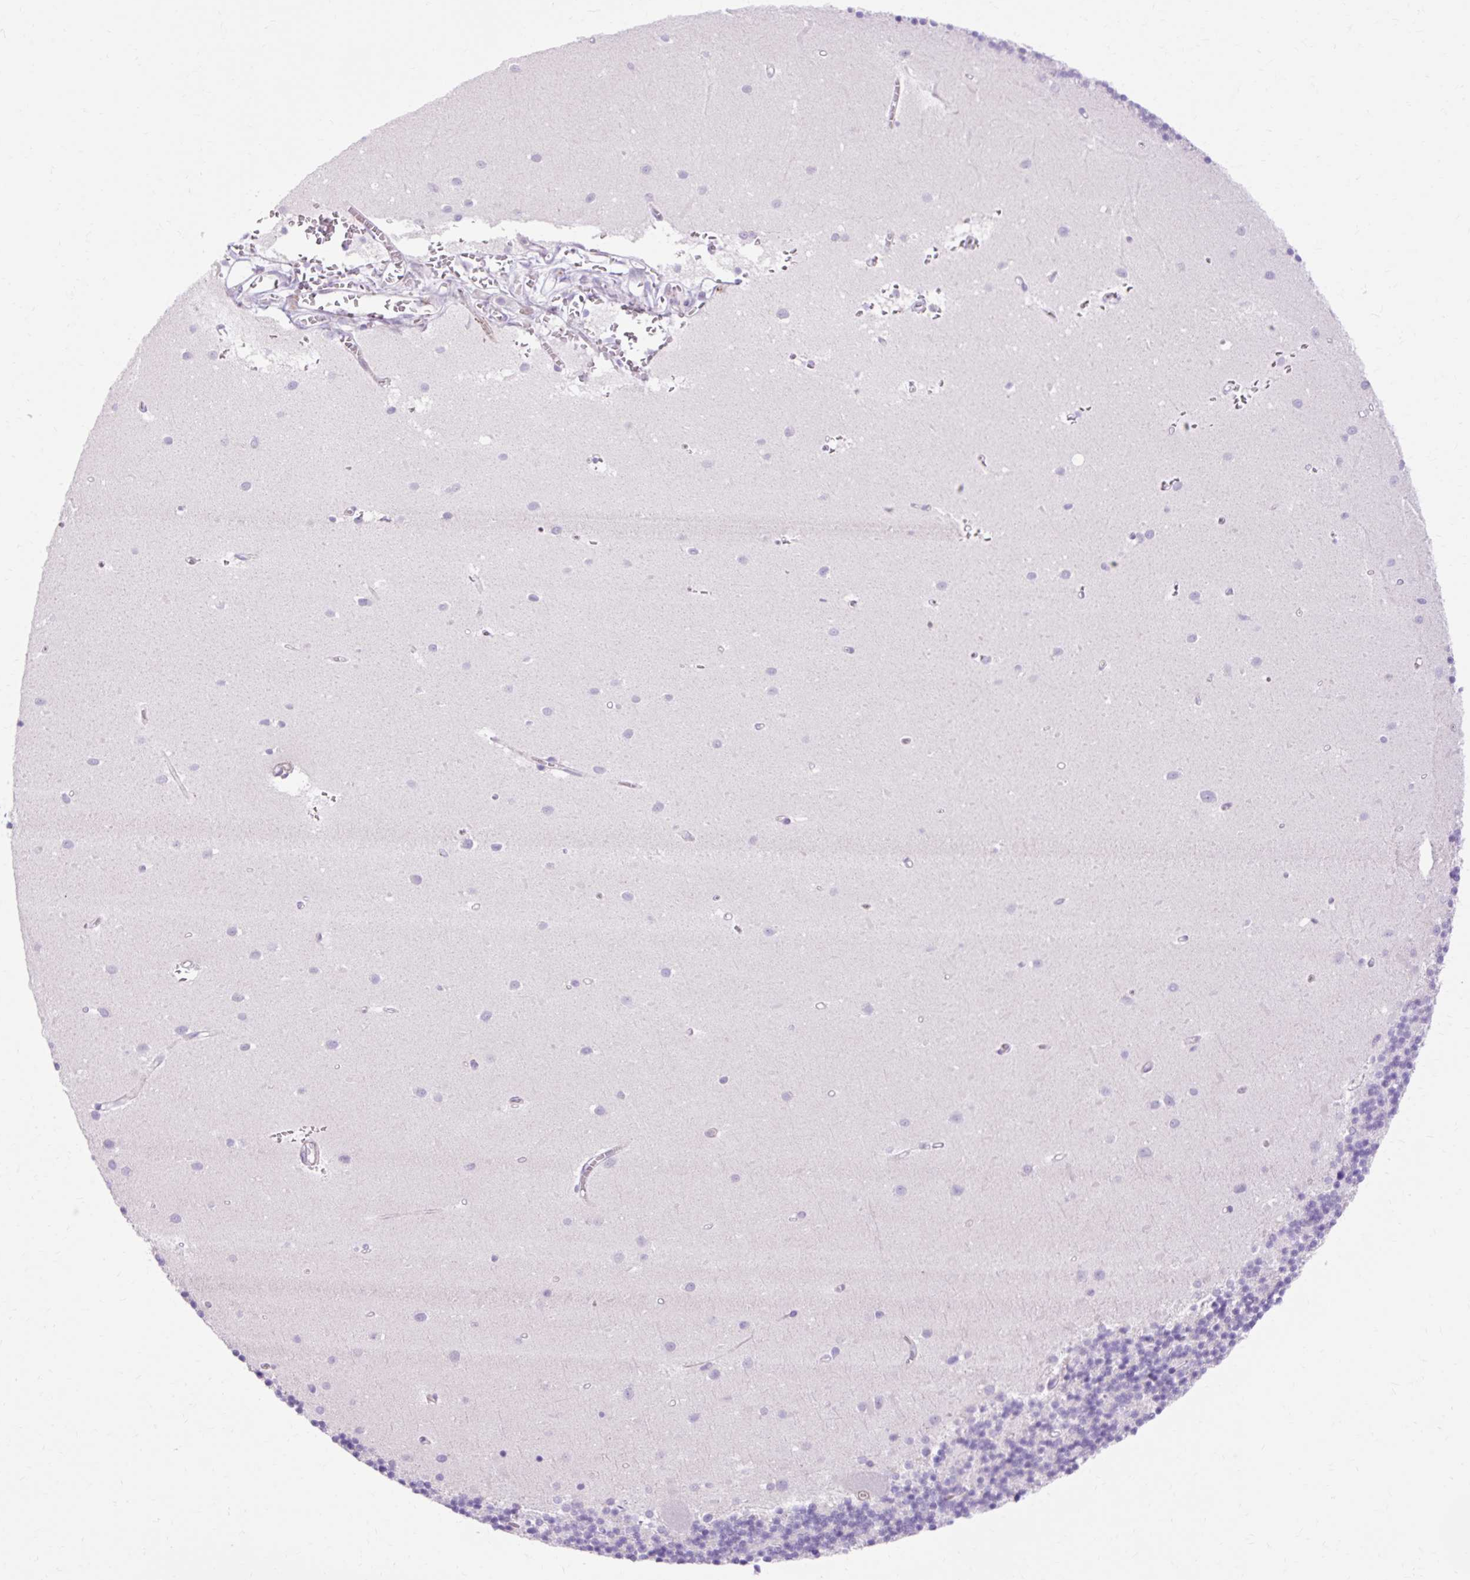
{"staining": {"intensity": "negative", "quantity": "none", "location": "none"}, "tissue": "cerebellum", "cell_type": "Cells in granular layer", "image_type": "normal", "snomed": [{"axis": "morphology", "description": "Normal tissue, NOS"}, {"axis": "topography", "description": "Cerebellum"}], "caption": "Immunohistochemistry image of unremarkable cerebellum: human cerebellum stained with DAB (3,3'-diaminobenzidine) demonstrates no significant protein staining in cells in granular layer. The staining was performed using DAB (3,3'-diaminobenzidine) to visualize the protein expression in brown, while the nuclei were stained in blue with hematoxylin (Magnification: 20x).", "gene": "CORO7", "patient": {"sex": "male", "age": 54}}